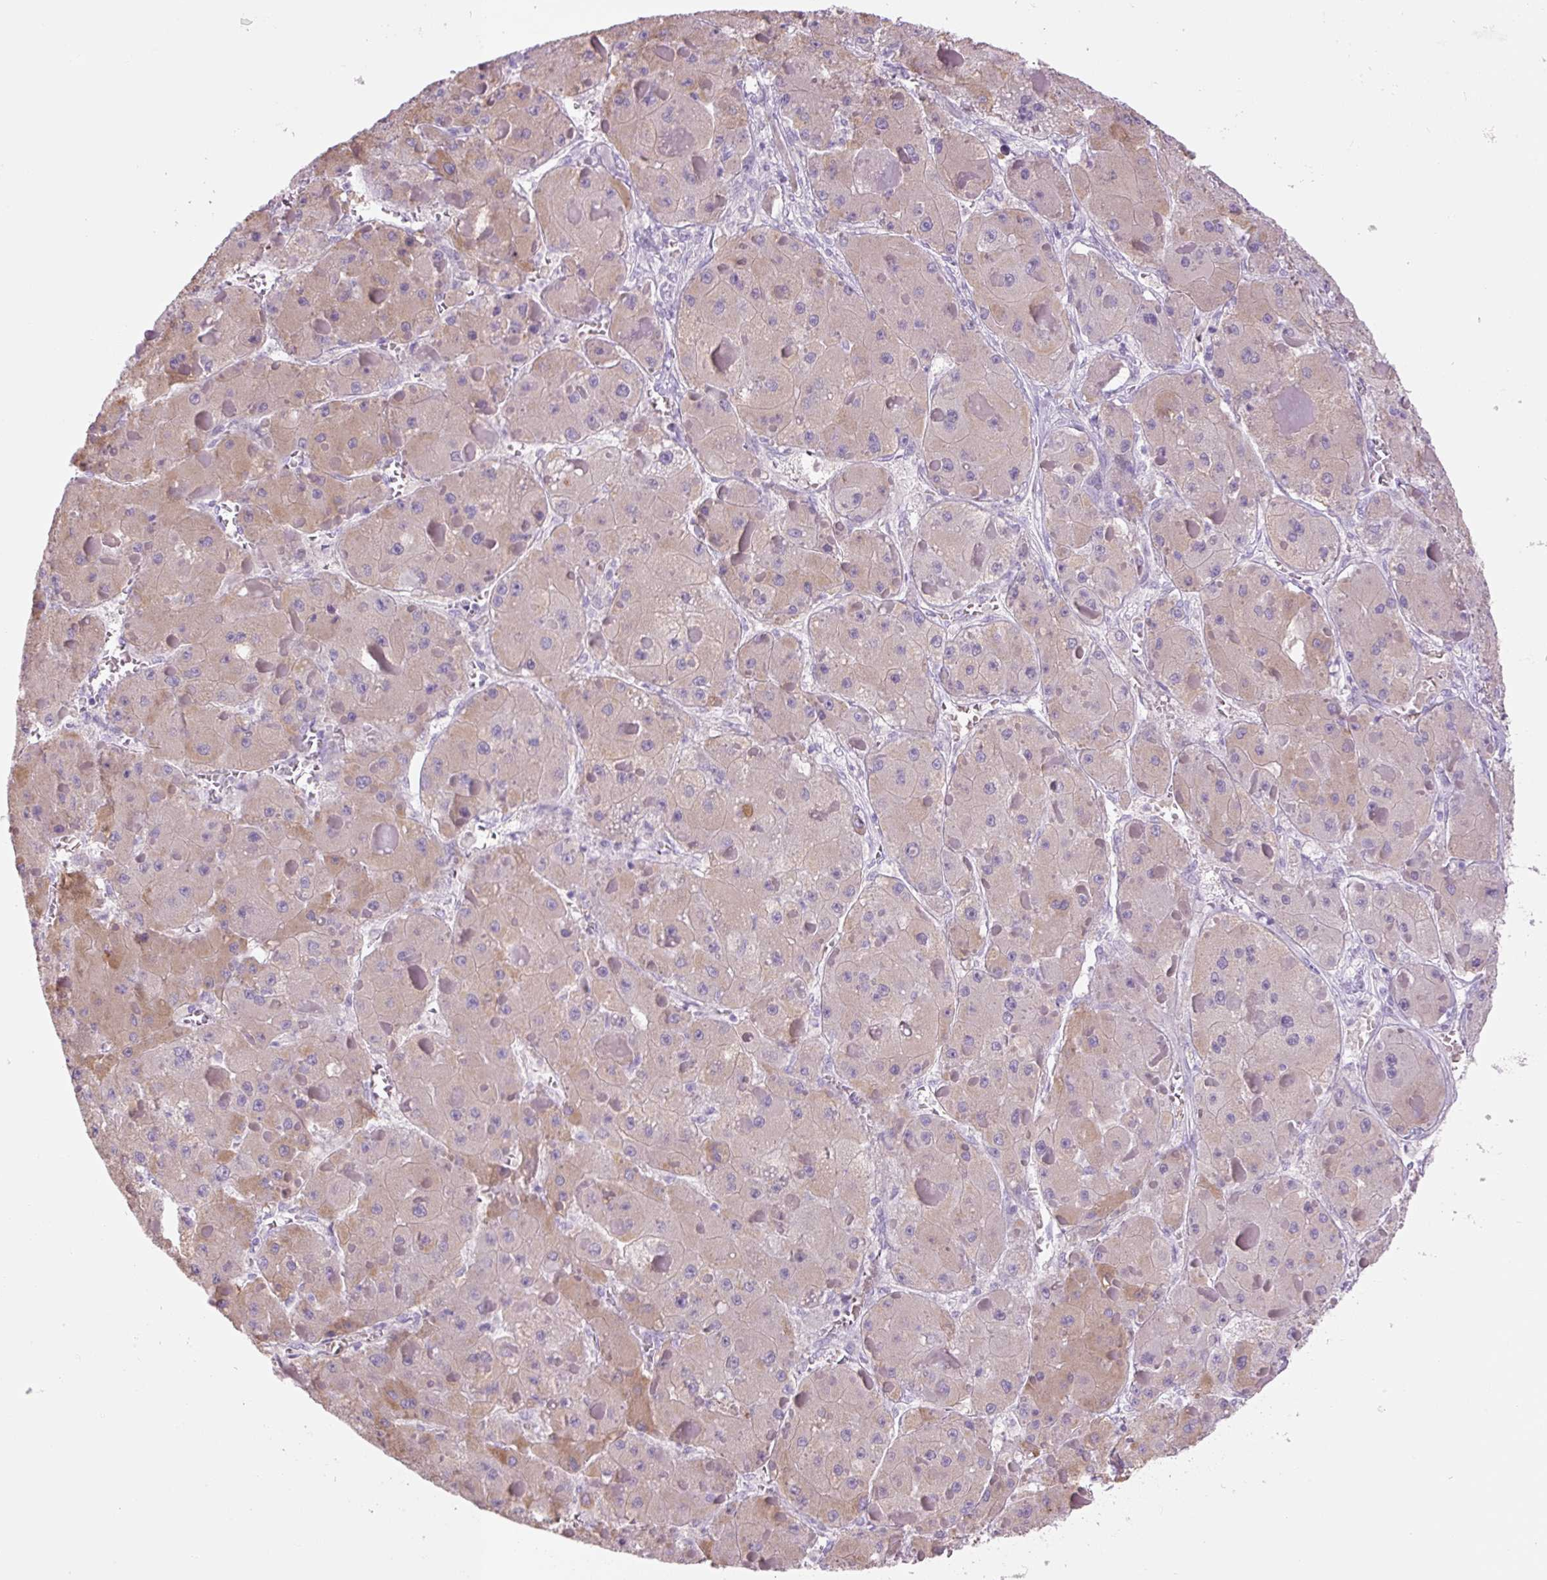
{"staining": {"intensity": "weak", "quantity": ">75%", "location": "cytoplasmic/membranous"}, "tissue": "liver cancer", "cell_type": "Tumor cells", "image_type": "cancer", "snomed": [{"axis": "morphology", "description": "Carcinoma, Hepatocellular, NOS"}, {"axis": "topography", "description": "Liver"}], "caption": "Liver cancer was stained to show a protein in brown. There is low levels of weak cytoplasmic/membranous positivity in about >75% of tumor cells. (brown staining indicates protein expression, while blue staining denotes nuclei).", "gene": "COL9A2", "patient": {"sex": "female", "age": 73}}